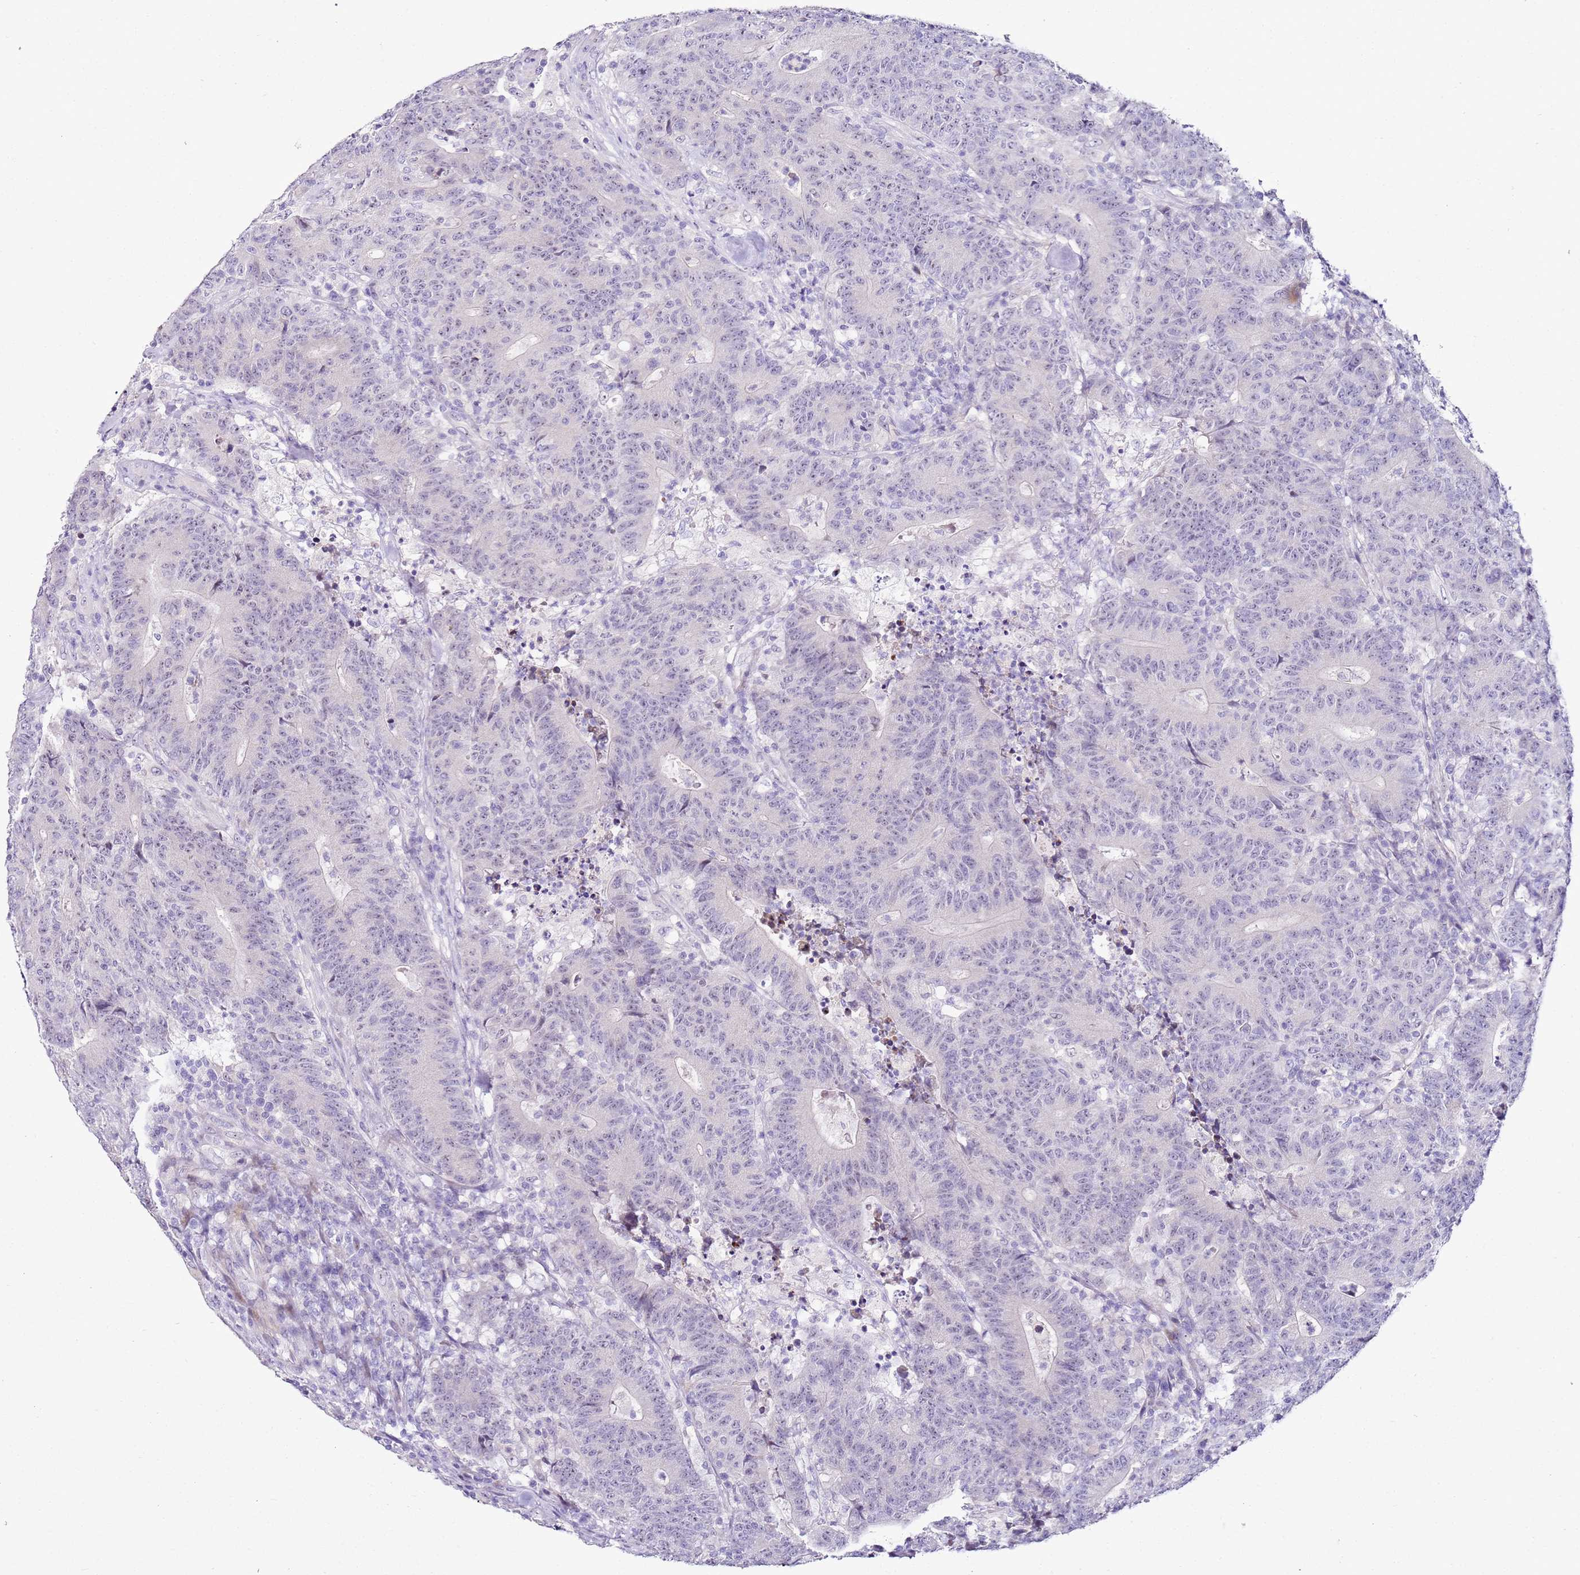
{"staining": {"intensity": "weak", "quantity": "<25%", "location": "nuclear"}, "tissue": "colorectal cancer", "cell_type": "Tumor cells", "image_type": "cancer", "snomed": [{"axis": "morphology", "description": "Adenocarcinoma, NOS"}, {"axis": "topography", "description": "Colon"}], "caption": "Adenocarcinoma (colorectal) was stained to show a protein in brown. There is no significant positivity in tumor cells.", "gene": "HGD", "patient": {"sex": "female", "age": 75}}